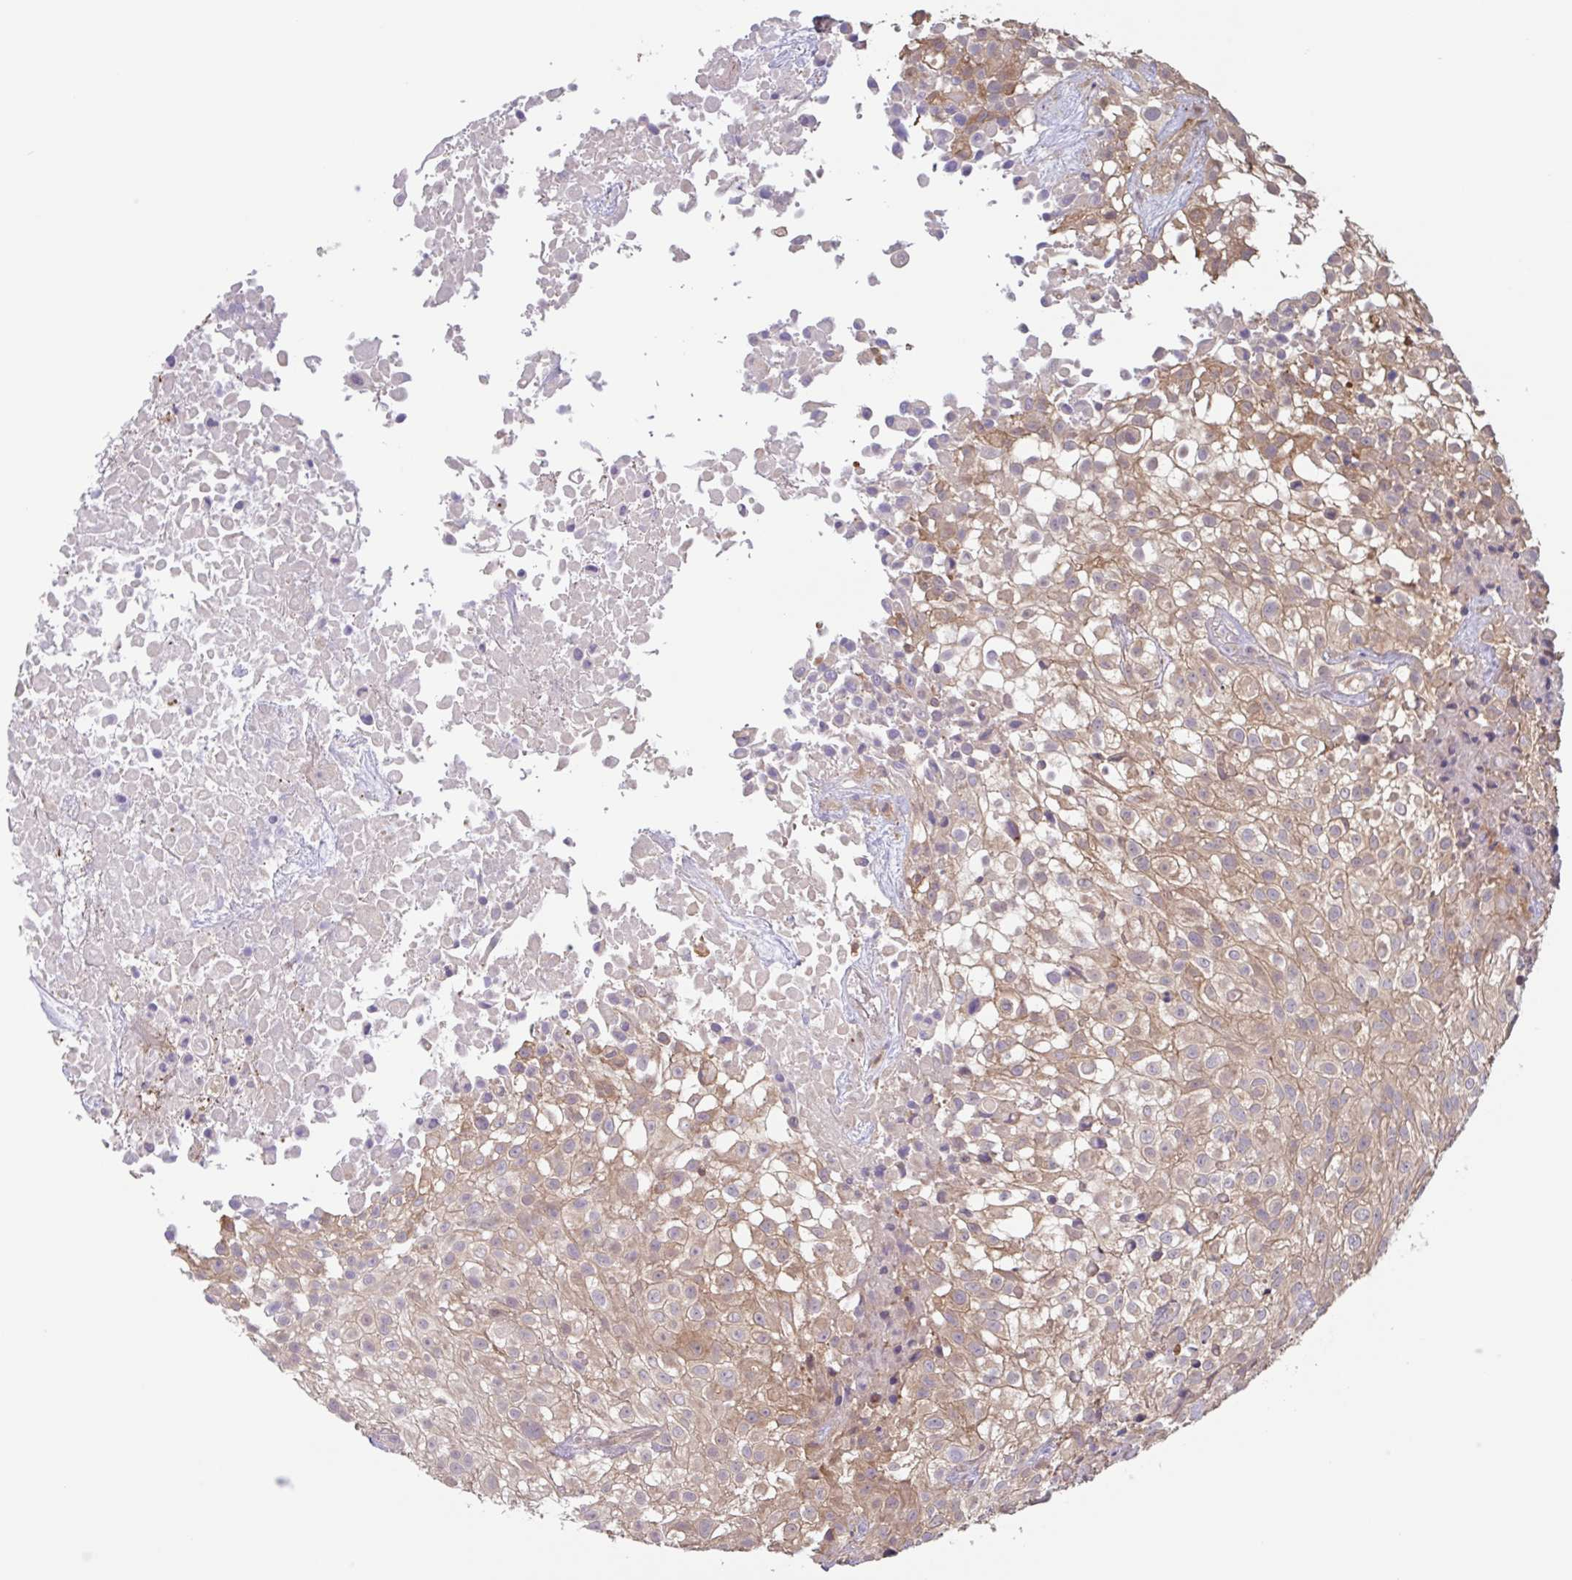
{"staining": {"intensity": "weak", "quantity": ">75%", "location": "cytoplasmic/membranous"}, "tissue": "urothelial cancer", "cell_type": "Tumor cells", "image_type": "cancer", "snomed": [{"axis": "morphology", "description": "Urothelial carcinoma, High grade"}, {"axis": "topography", "description": "Urinary bladder"}], "caption": "Immunohistochemistry (IHC) (DAB) staining of human urothelial cancer shows weak cytoplasmic/membranous protein expression in approximately >75% of tumor cells.", "gene": "OTOP2", "patient": {"sex": "male", "age": 56}}